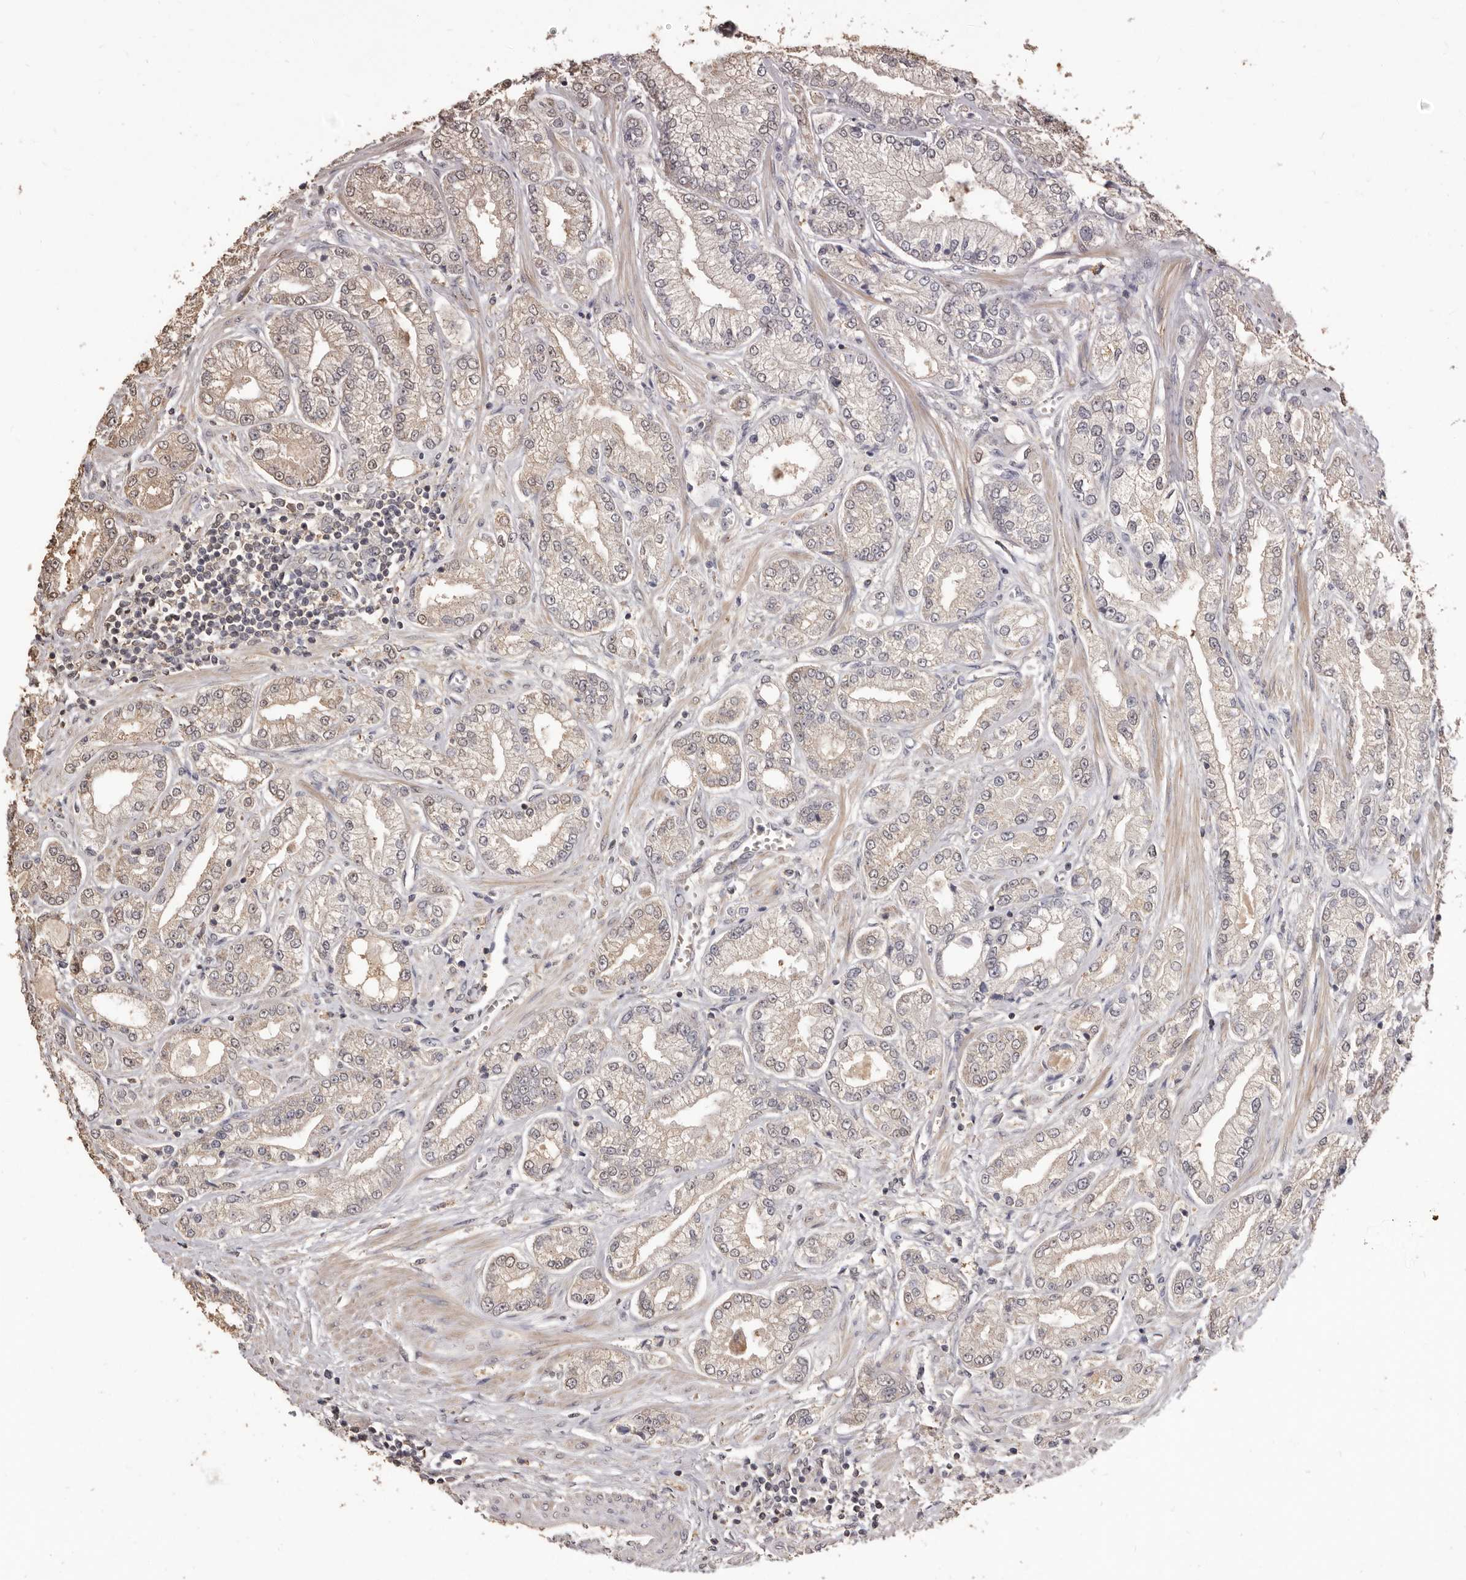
{"staining": {"intensity": "weak", "quantity": "<25%", "location": "cytoplasmic/membranous"}, "tissue": "prostate cancer", "cell_type": "Tumor cells", "image_type": "cancer", "snomed": [{"axis": "morphology", "description": "Adenocarcinoma, Low grade"}, {"axis": "topography", "description": "Prostate"}], "caption": "DAB (3,3'-diaminobenzidine) immunohistochemical staining of human prostate low-grade adenocarcinoma displays no significant expression in tumor cells.", "gene": "INAVA", "patient": {"sex": "male", "age": 62}}